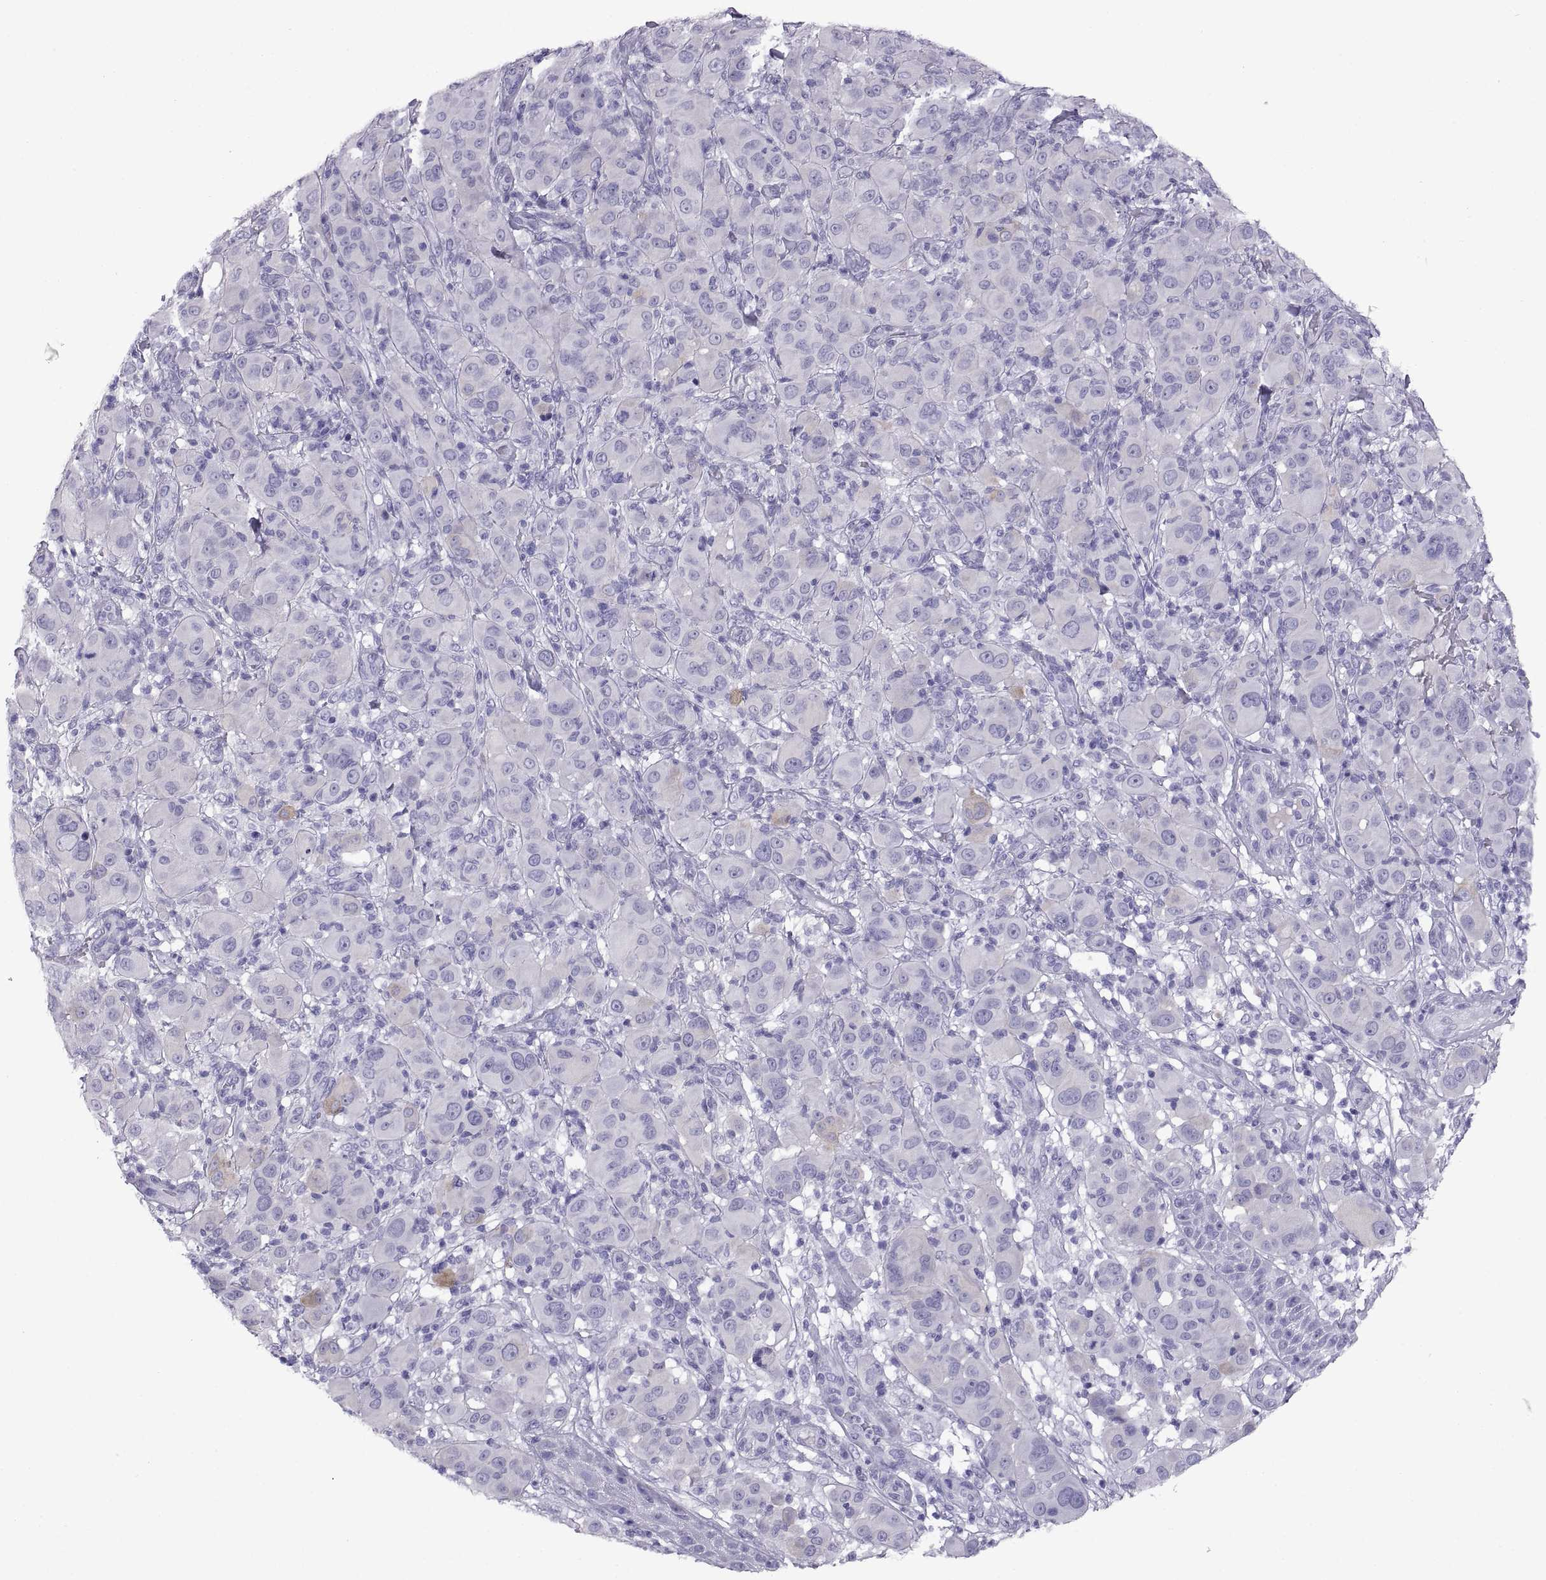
{"staining": {"intensity": "negative", "quantity": "none", "location": "none"}, "tissue": "melanoma", "cell_type": "Tumor cells", "image_type": "cancer", "snomed": [{"axis": "morphology", "description": "Malignant melanoma, NOS"}, {"axis": "topography", "description": "Skin"}], "caption": "An image of melanoma stained for a protein exhibits no brown staining in tumor cells.", "gene": "RGS20", "patient": {"sex": "female", "age": 87}}